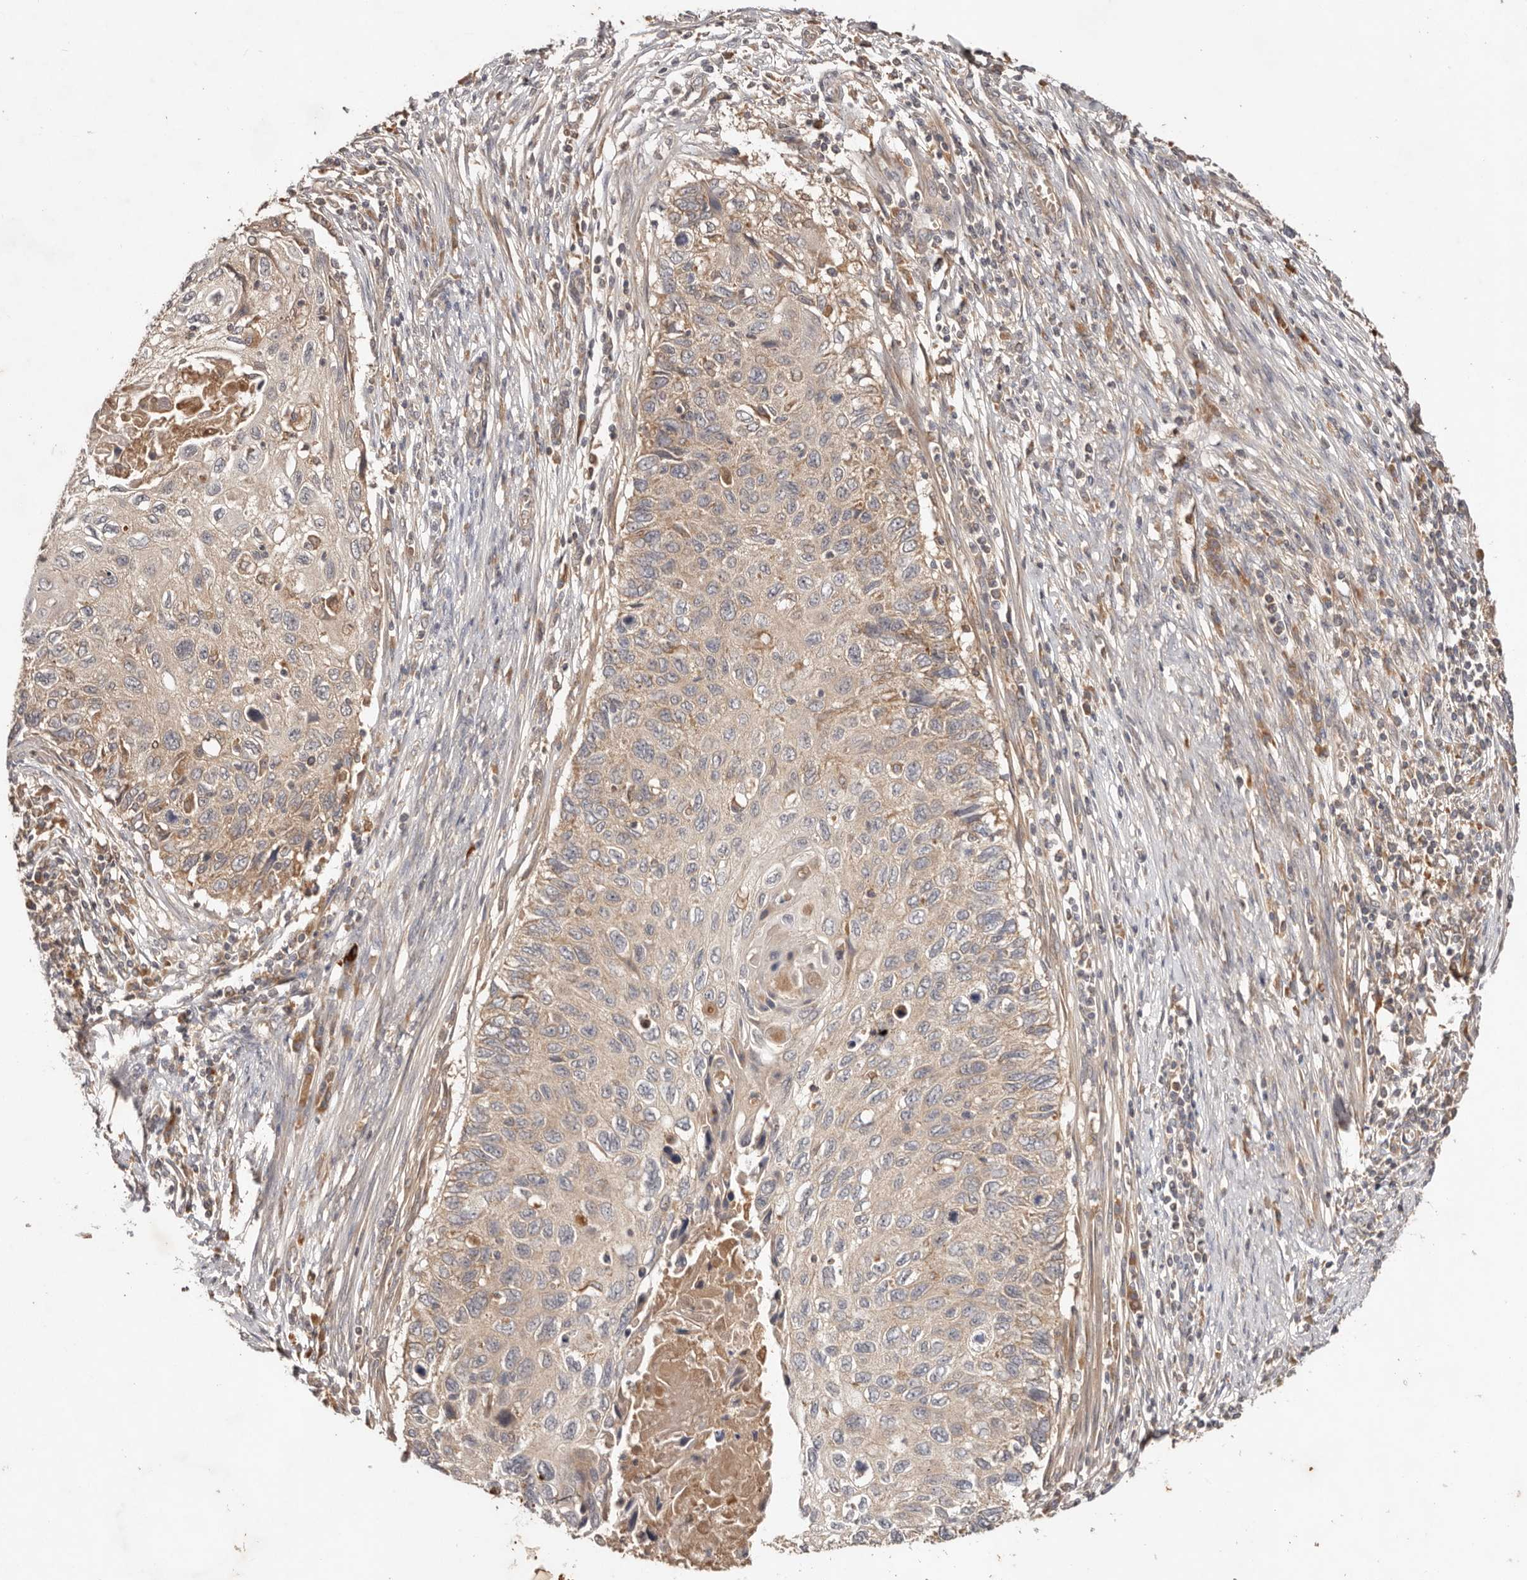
{"staining": {"intensity": "weak", "quantity": "<25%", "location": "cytoplasmic/membranous"}, "tissue": "cervical cancer", "cell_type": "Tumor cells", "image_type": "cancer", "snomed": [{"axis": "morphology", "description": "Squamous cell carcinoma, NOS"}, {"axis": "topography", "description": "Cervix"}], "caption": "Immunohistochemistry micrograph of human cervical cancer stained for a protein (brown), which displays no expression in tumor cells.", "gene": "PKIB", "patient": {"sex": "female", "age": 70}}